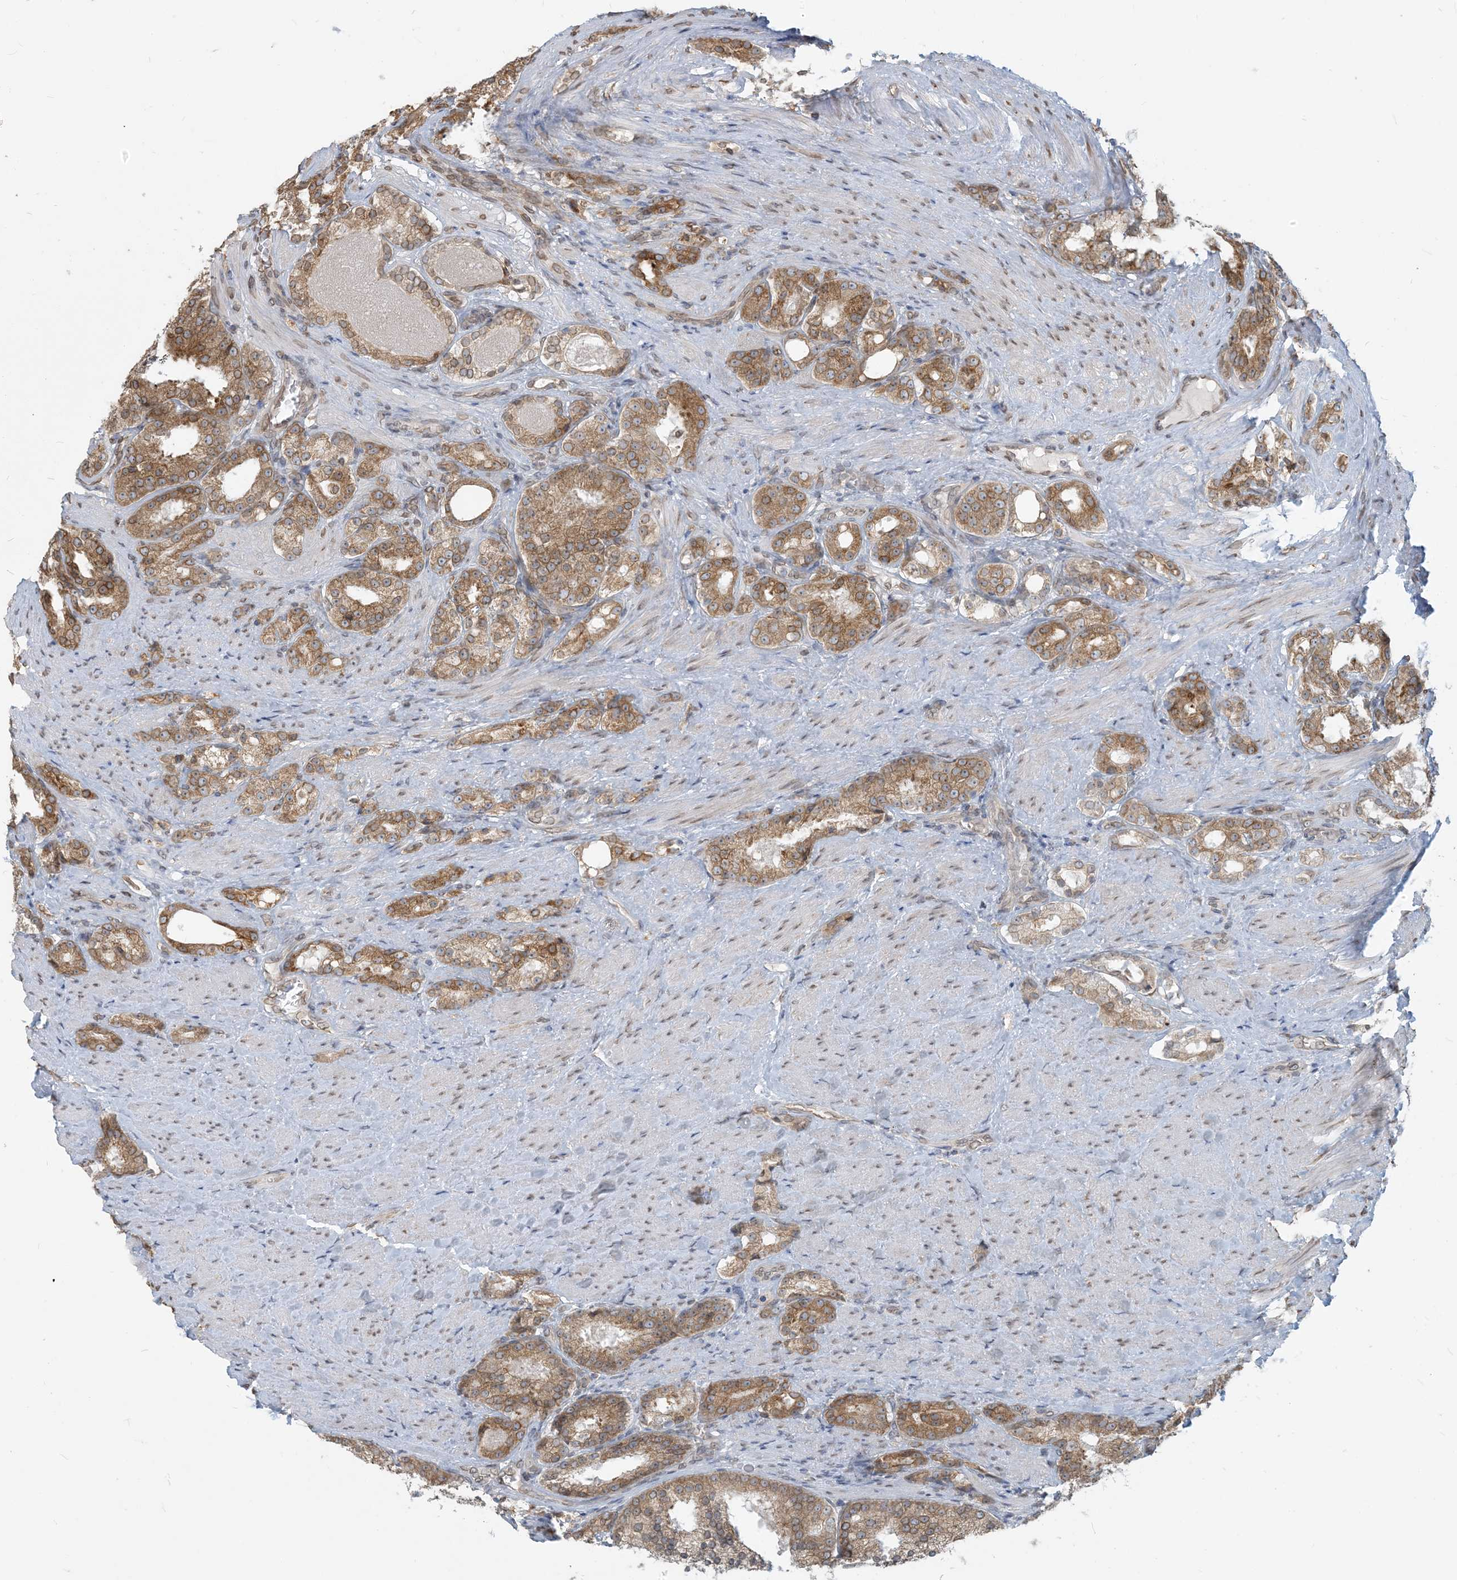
{"staining": {"intensity": "moderate", "quantity": ">75%", "location": "cytoplasmic/membranous"}, "tissue": "prostate cancer", "cell_type": "Tumor cells", "image_type": "cancer", "snomed": [{"axis": "morphology", "description": "Adenocarcinoma, High grade"}, {"axis": "topography", "description": "Prostate"}], "caption": "Human prostate cancer (high-grade adenocarcinoma) stained for a protein (brown) displays moderate cytoplasmic/membranous positive expression in approximately >75% of tumor cells.", "gene": "WWP1", "patient": {"sex": "male", "age": 60}}